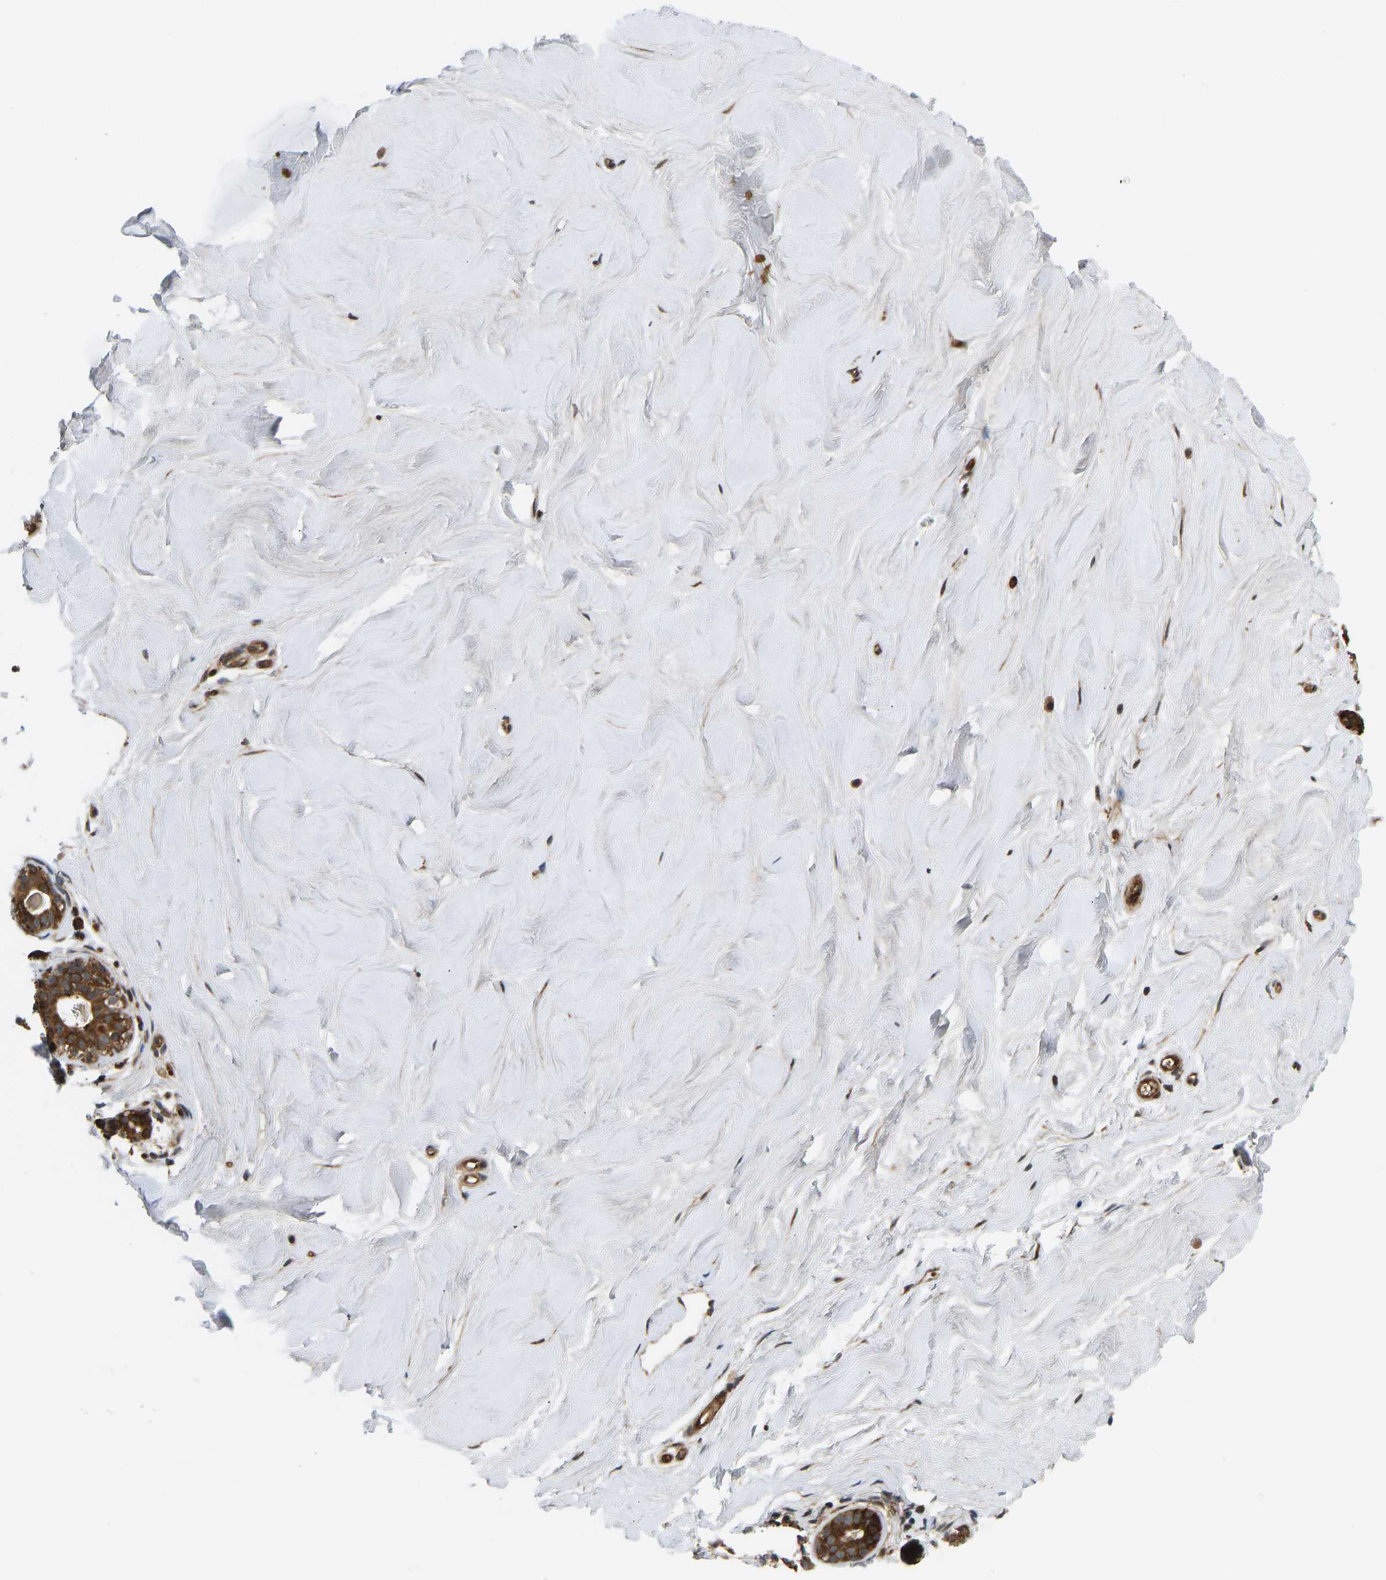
{"staining": {"intensity": "moderate", "quantity": ">75%", "location": "cytoplasmic/membranous"}, "tissue": "breast", "cell_type": "Adipocytes", "image_type": "normal", "snomed": [{"axis": "morphology", "description": "Normal tissue, NOS"}, {"axis": "topography", "description": "Breast"}], "caption": "The image exhibits staining of unremarkable breast, revealing moderate cytoplasmic/membranous protein staining (brown color) within adipocytes. The staining is performed using DAB brown chromogen to label protein expression. The nuclei are counter-stained blue using hematoxylin.", "gene": "RASGRF2", "patient": {"sex": "female", "age": 22}}